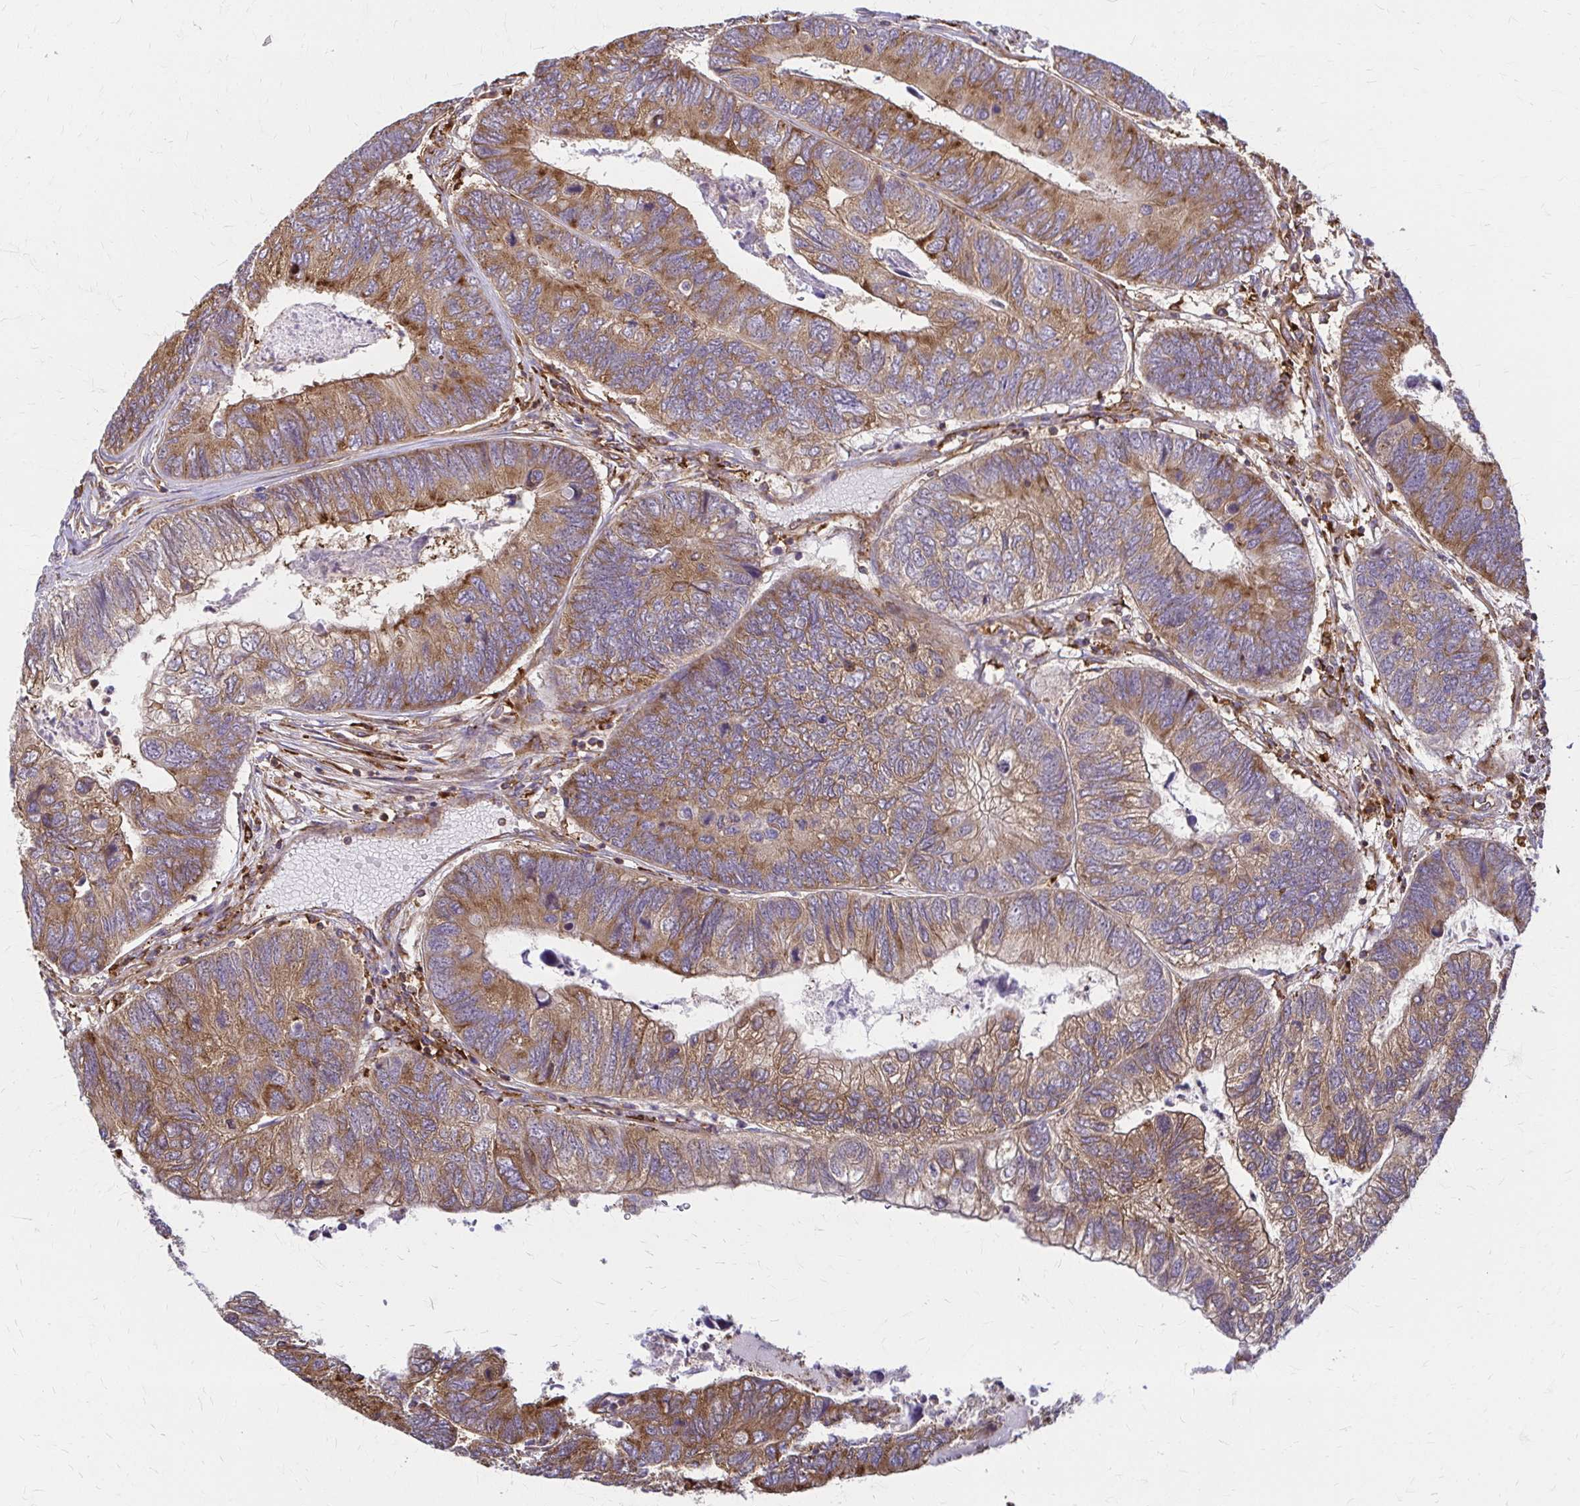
{"staining": {"intensity": "moderate", "quantity": ">75%", "location": "cytoplasmic/membranous"}, "tissue": "colorectal cancer", "cell_type": "Tumor cells", "image_type": "cancer", "snomed": [{"axis": "morphology", "description": "Adenocarcinoma, NOS"}, {"axis": "topography", "description": "Colon"}], "caption": "High-power microscopy captured an immunohistochemistry (IHC) image of colorectal adenocarcinoma, revealing moderate cytoplasmic/membranous staining in about >75% of tumor cells. The staining was performed using DAB to visualize the protein expression in brown, while the nuclei were stained in blue with hematoxylin (Magnification: 20x).", "gene": "WASF2", "patient": {"sex": "female", "age": 67}}